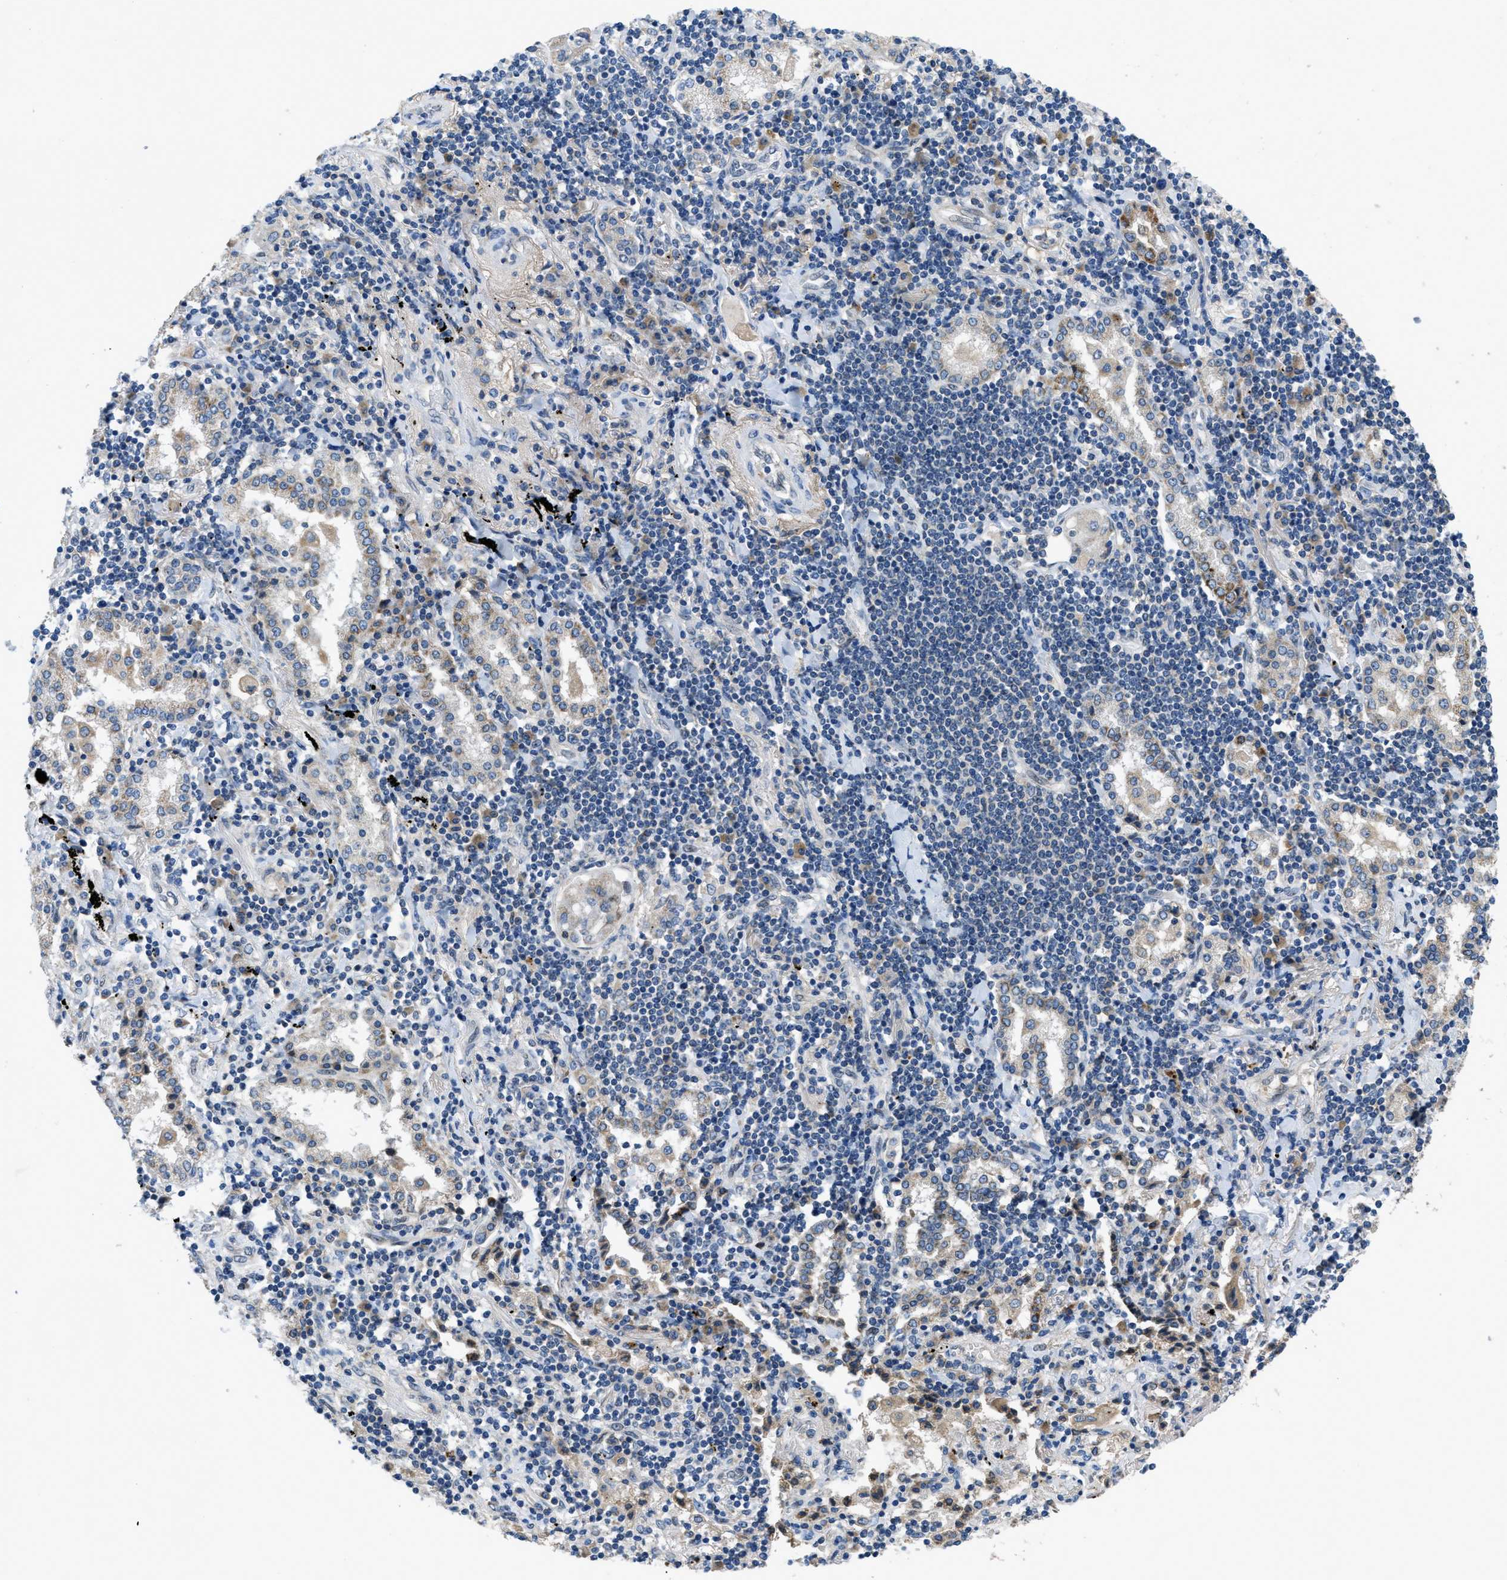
{"staining": {"intensity": "weak", "quantity": "<25%", "location": "cytoplasmic/membranous"}, "tissue": "lung cancer", "cell_type": "Tumor cells", "image_type": "cancer", "snomed": [{"axis": "morphology", "description": "Adenocarcinoma, NOS"}, {"axis": "topography", "description": "Lung"}], "caption": "Tumor cells show no significant expression in lung adenocarcinoma.", "gene": "PNKD", "patient": {"sex": "female", "age": 65}}